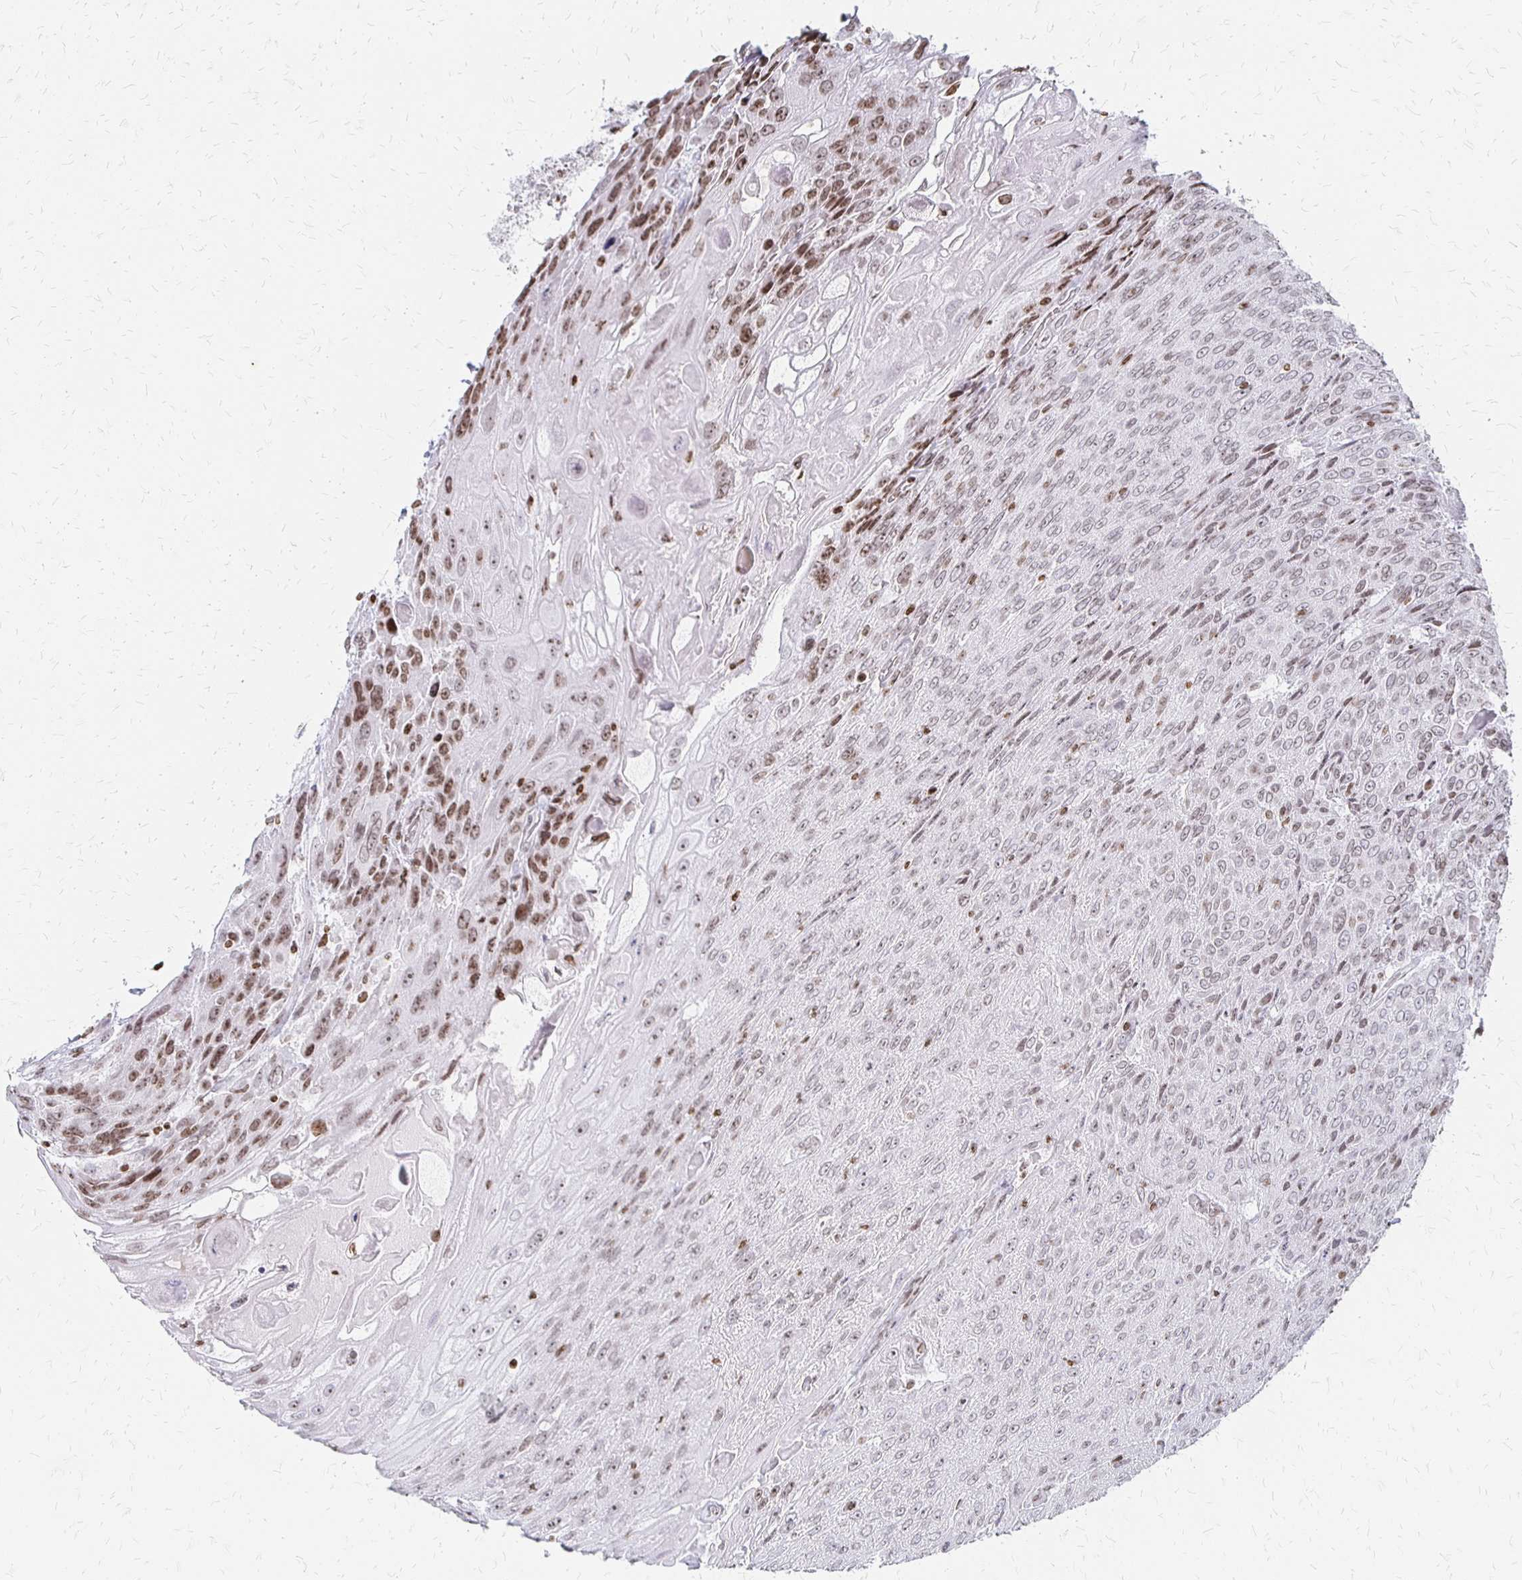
{"staining": {"intensity": "moderate", "quantity": "25%-75%", "location": "nuclear"}, "tissue": "urothelial cancer", "cell_type": "Tumor cells", "image_type": "cancer", "snomed": [{"axis": "morphology", "description": "Urothelial carcinoma, High grade"}, {"axis": "topography", "description": "Urinary bladder"}], "caption": "Immunohistochemistry micrograph of neoplastic tissue: human urothelial cancer stained using immunohistochemistry (IHC) exhibits medium levels of moderate protein expression localized specifically in the nuclear of tumor cells, appearing as a nuclear brown color.", "gene": "ZNF280C", "patient": {"sex": "female", "age": 70}}